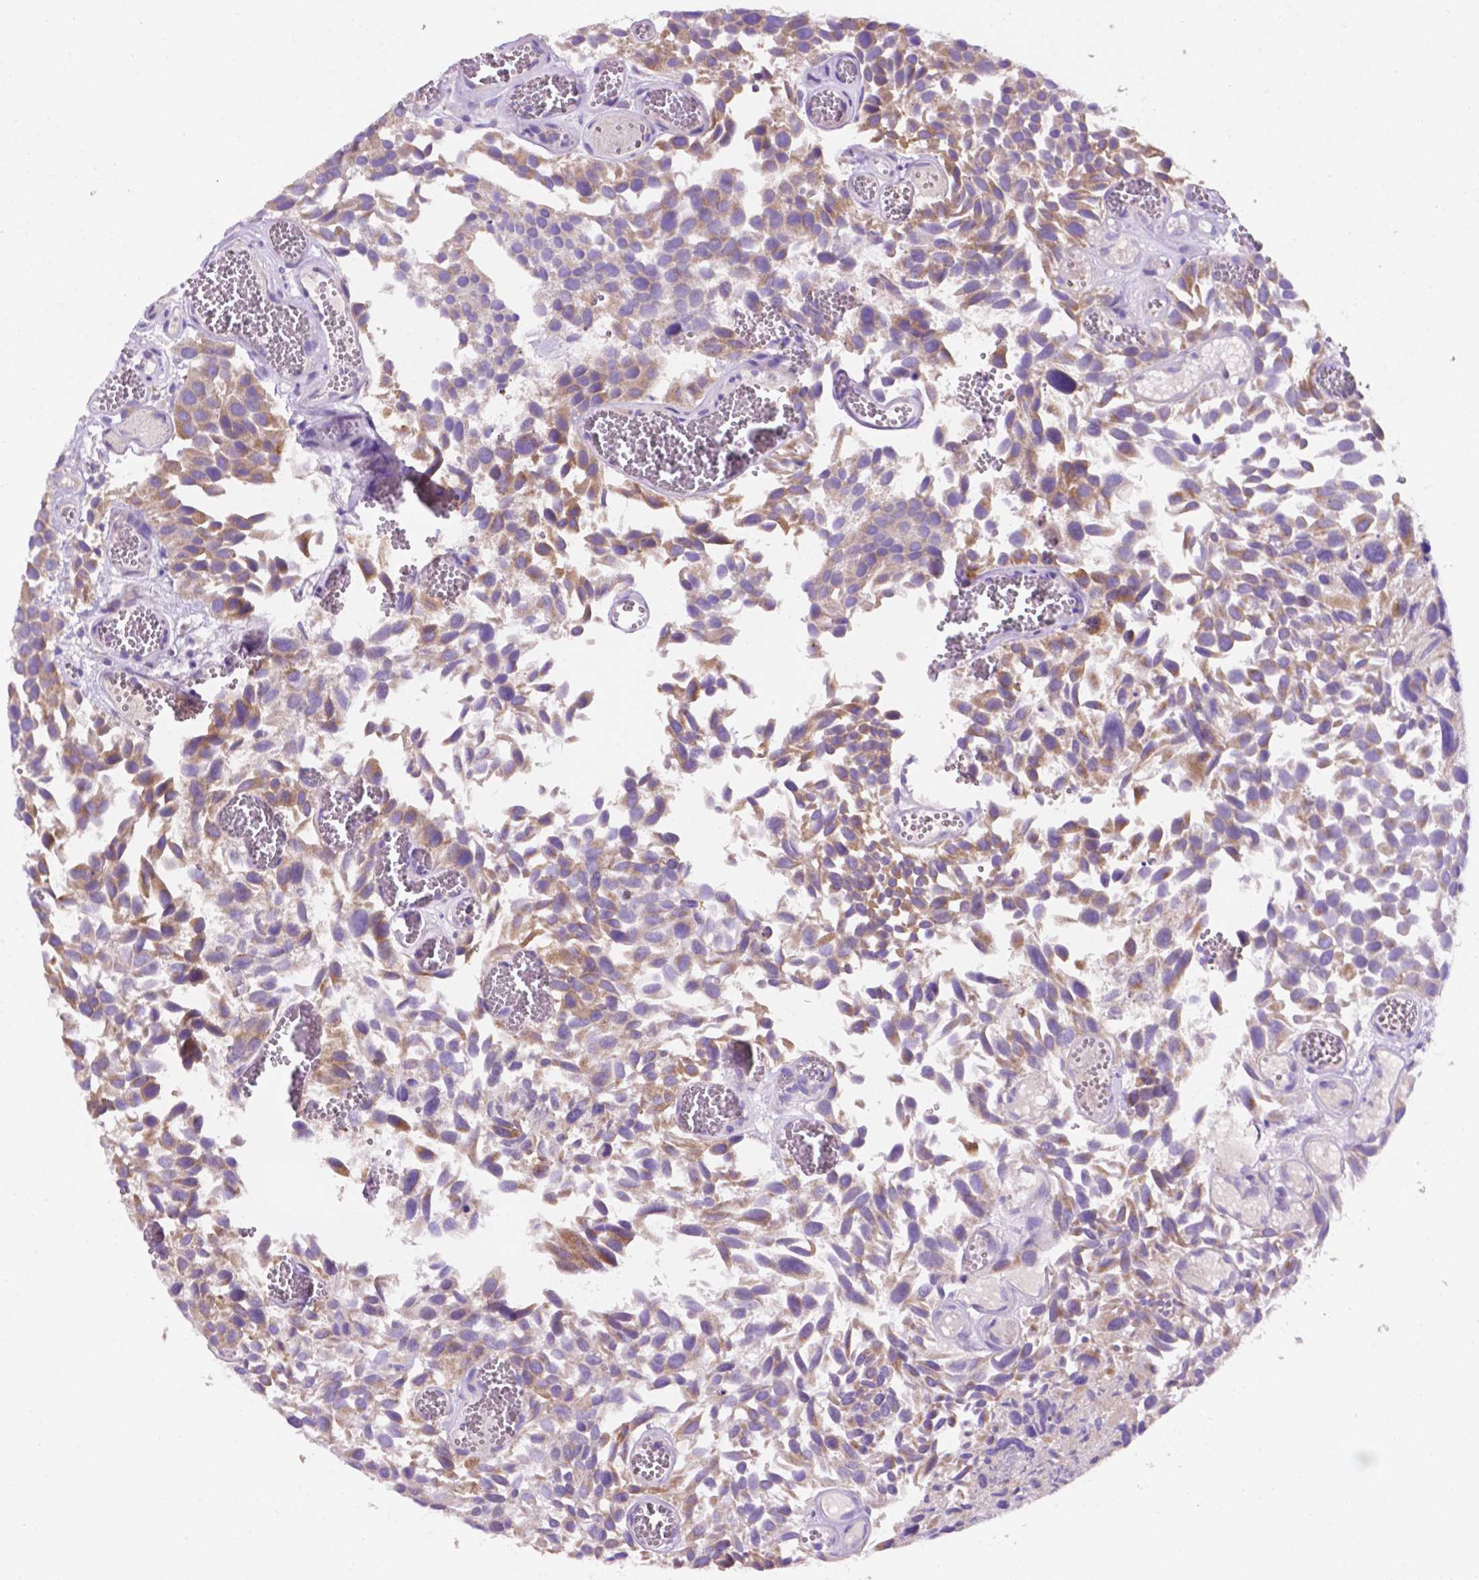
{"staining": {"intensity": "moderate", "quantity": "25%-75%", "location": "cytoplasmic/membranous"}, "tissue": "urothelial cancer", "cell_type": "Tumor cells", "image_type": "cancer", "snomed": [{"axis": "morphology", "description": "Urothelial carcinoma, Low grade"}, {"axis": "topography", "description": "Urinary bladder"}], "caption": "An IHC photomicrograph of neoplastic tissue is shown. Protein staining in brown shows moderate cytoplasmic/membranous positivity in urothelial cancer within tumor cells.", "gene": "CEACAM7", "patient": {"sex": "female", "age": 69}}